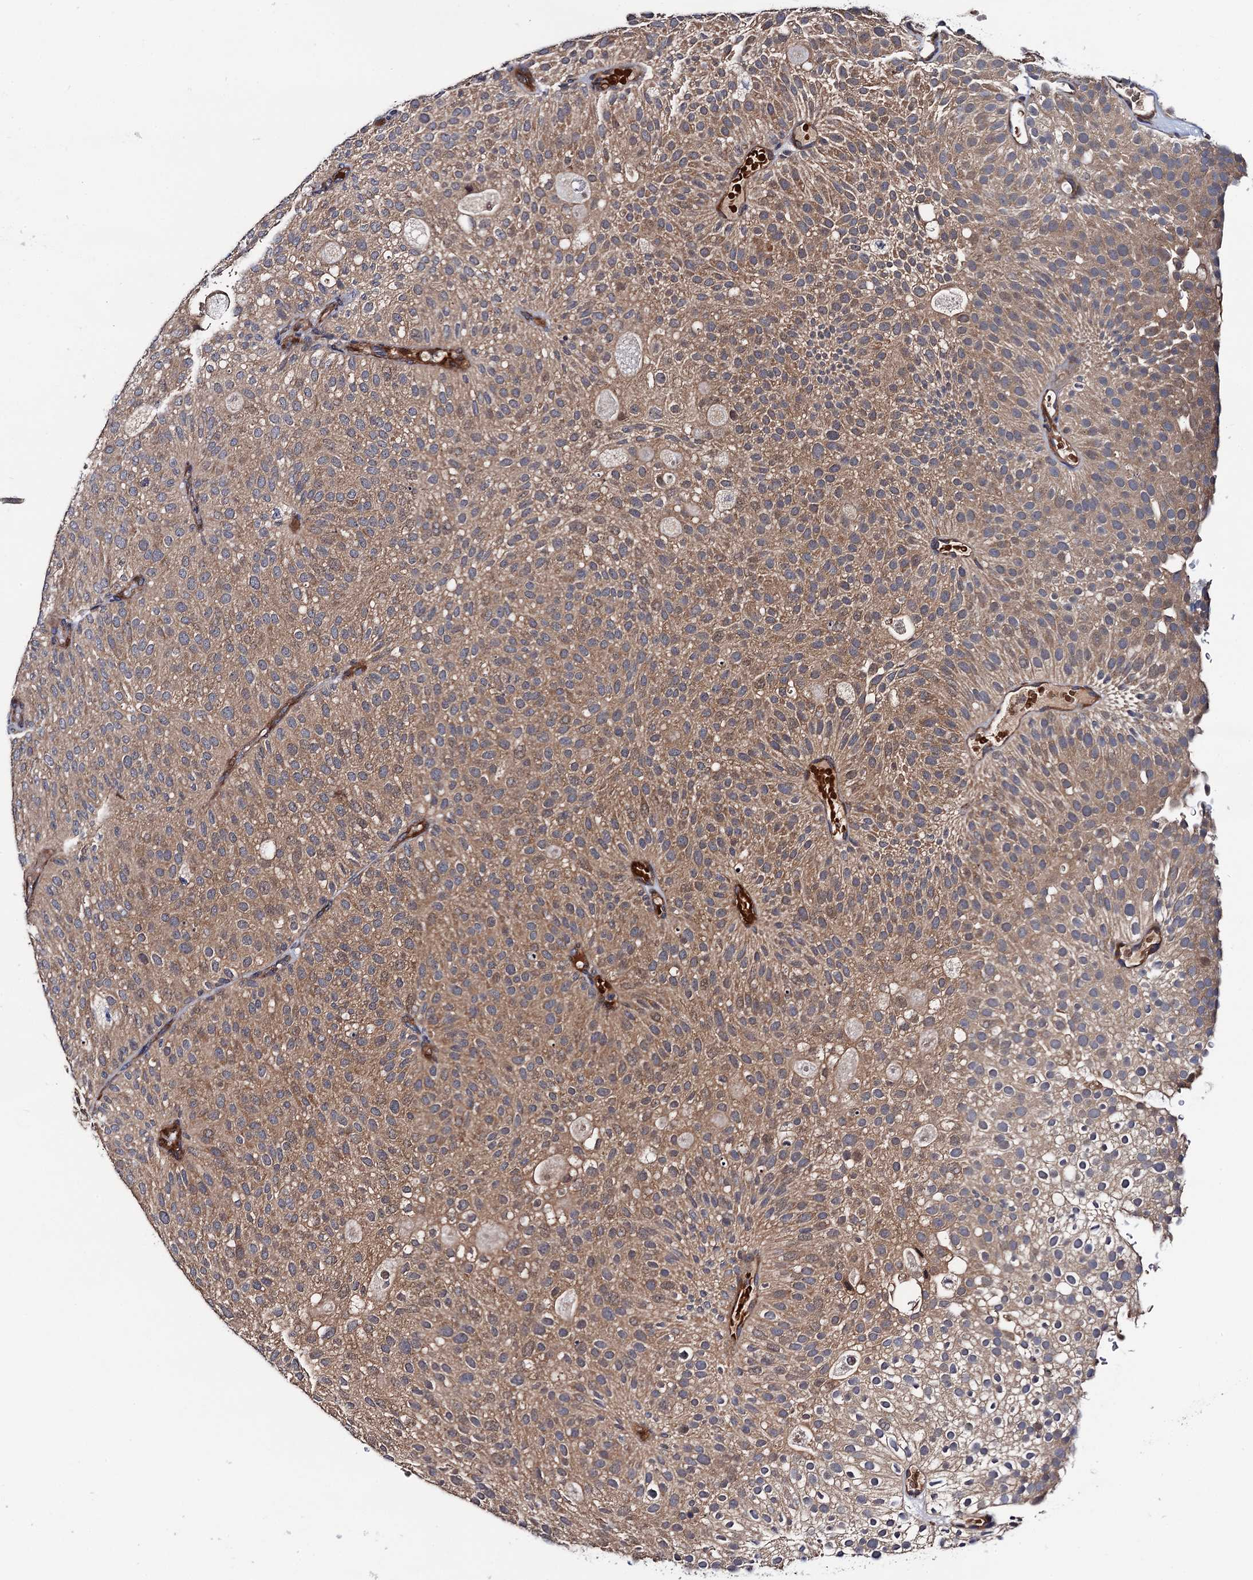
{"staining": {"intensity": "moderate", "quantity": ">75%", "location": "cytoplasmic/membranous"}, "tissue": "urothelial cancer", "cell_type": "Tumor cells", "image_type": "cancer", "snomed": [{"axis": "morphology", "description": "Urothelial carcinoma, Low grade"}, {"axis": "topography", "description": "Urinary bladder"}], "caption": "Moderate cytoplasmic/membranous staining is present in approximately >75% of tumor cells in low-grade urothelial carcinoma.", "gene": "TRMT112", "patient": {"sex": "male", "age": 78}}